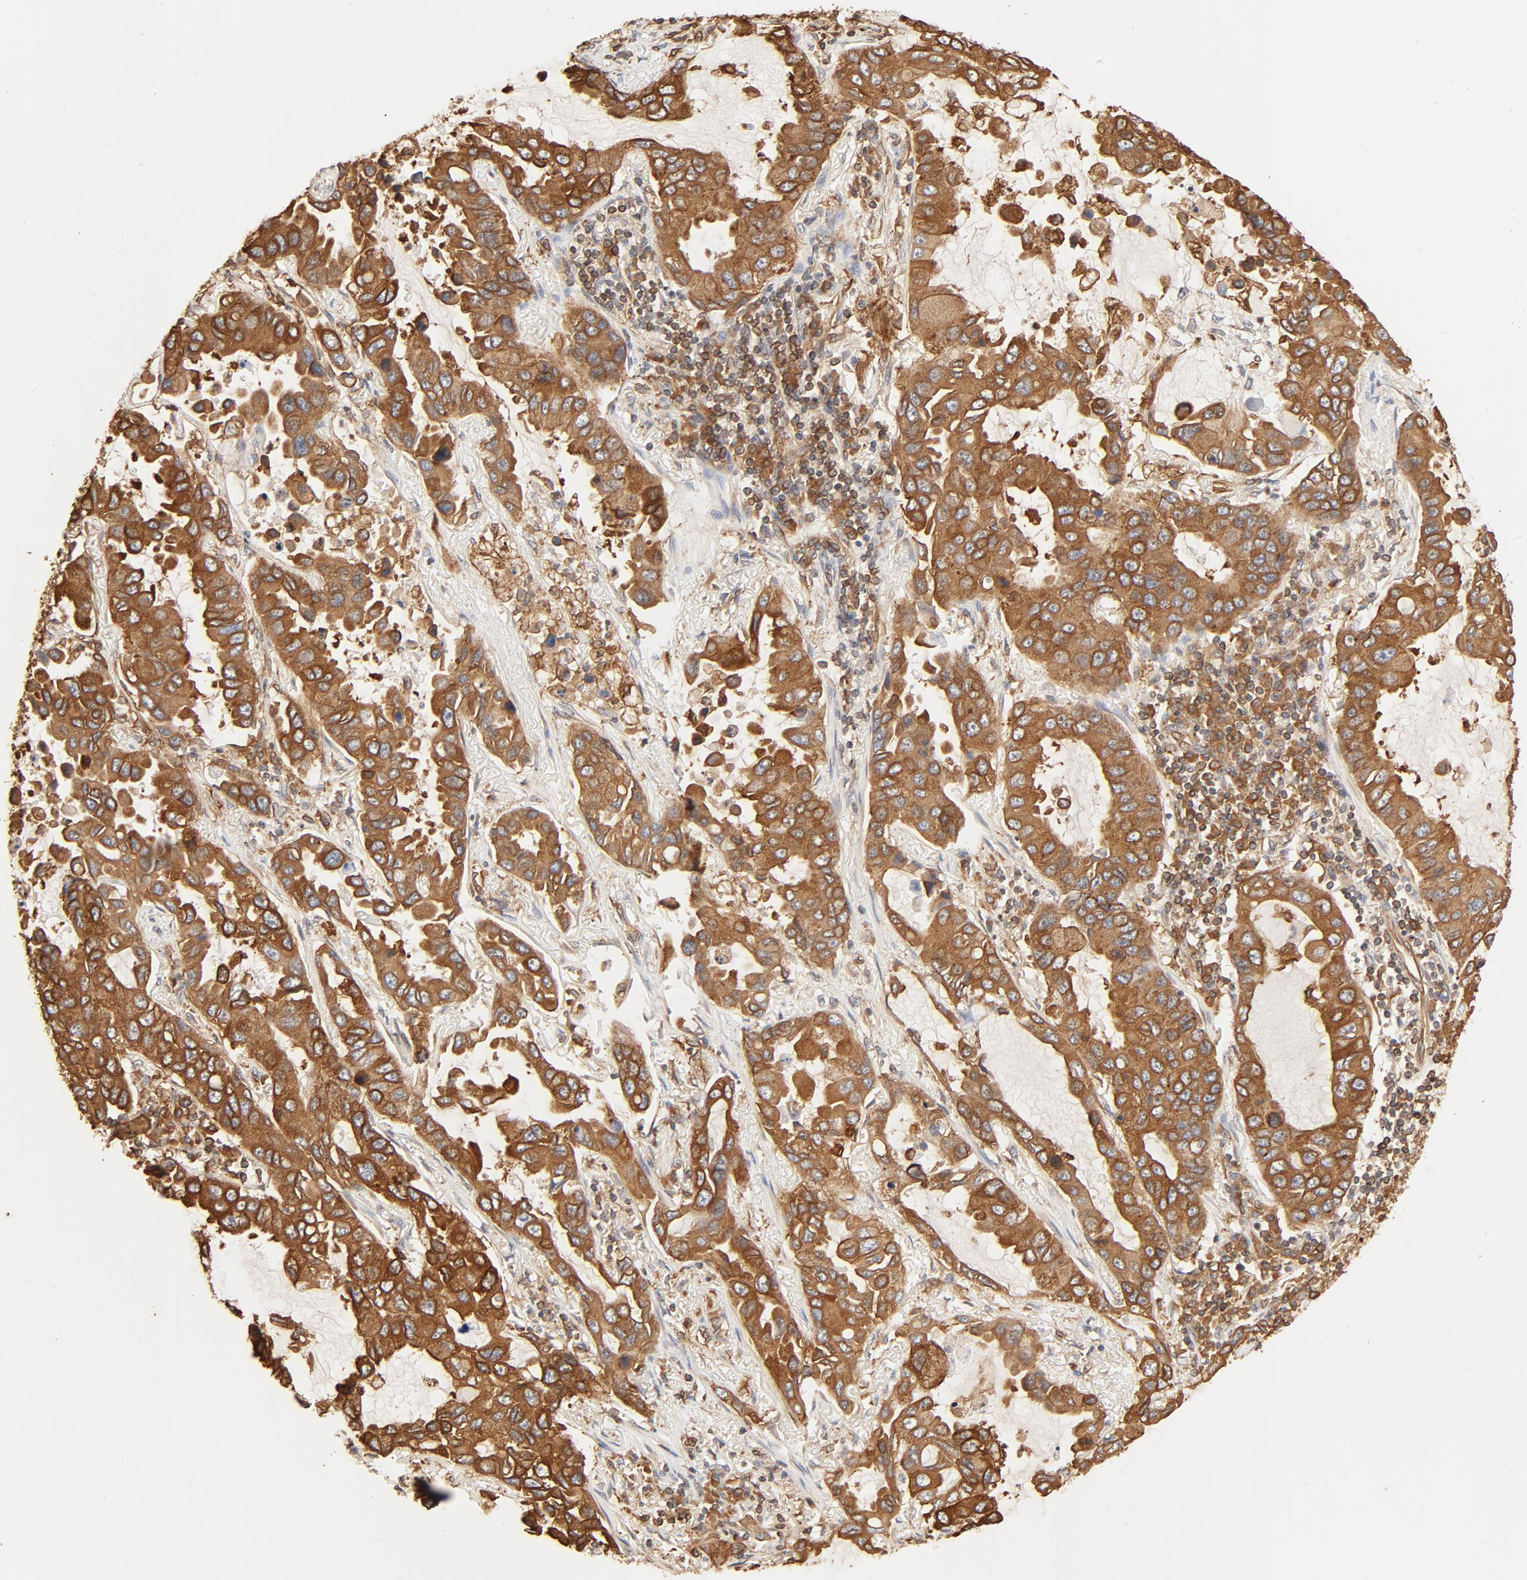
{"staining": {"intensity": "strong", "quantity": ">75%", "location": "cytoplasmic/membranous"}, "tissue": "lung cancer", "cell_type": "Tumor cells", "image_type": "cancer", "snomed": [{"axis": "morphology", "description": "Adenocarcinoma, NOS"}, {"axis": "topography", "description": "Lung"}], "caption": "Immunohistochemical staining of lung cancer shows strong cytoplasmic/membranous protein expression in approximately >75% of tumor cells. (DAB (3,3'-diaminobenzidine) IHC with brightfield microscopy, high magnification).", "gene": "BCAP31", "patient": {"sex": "male", "age": 64}}